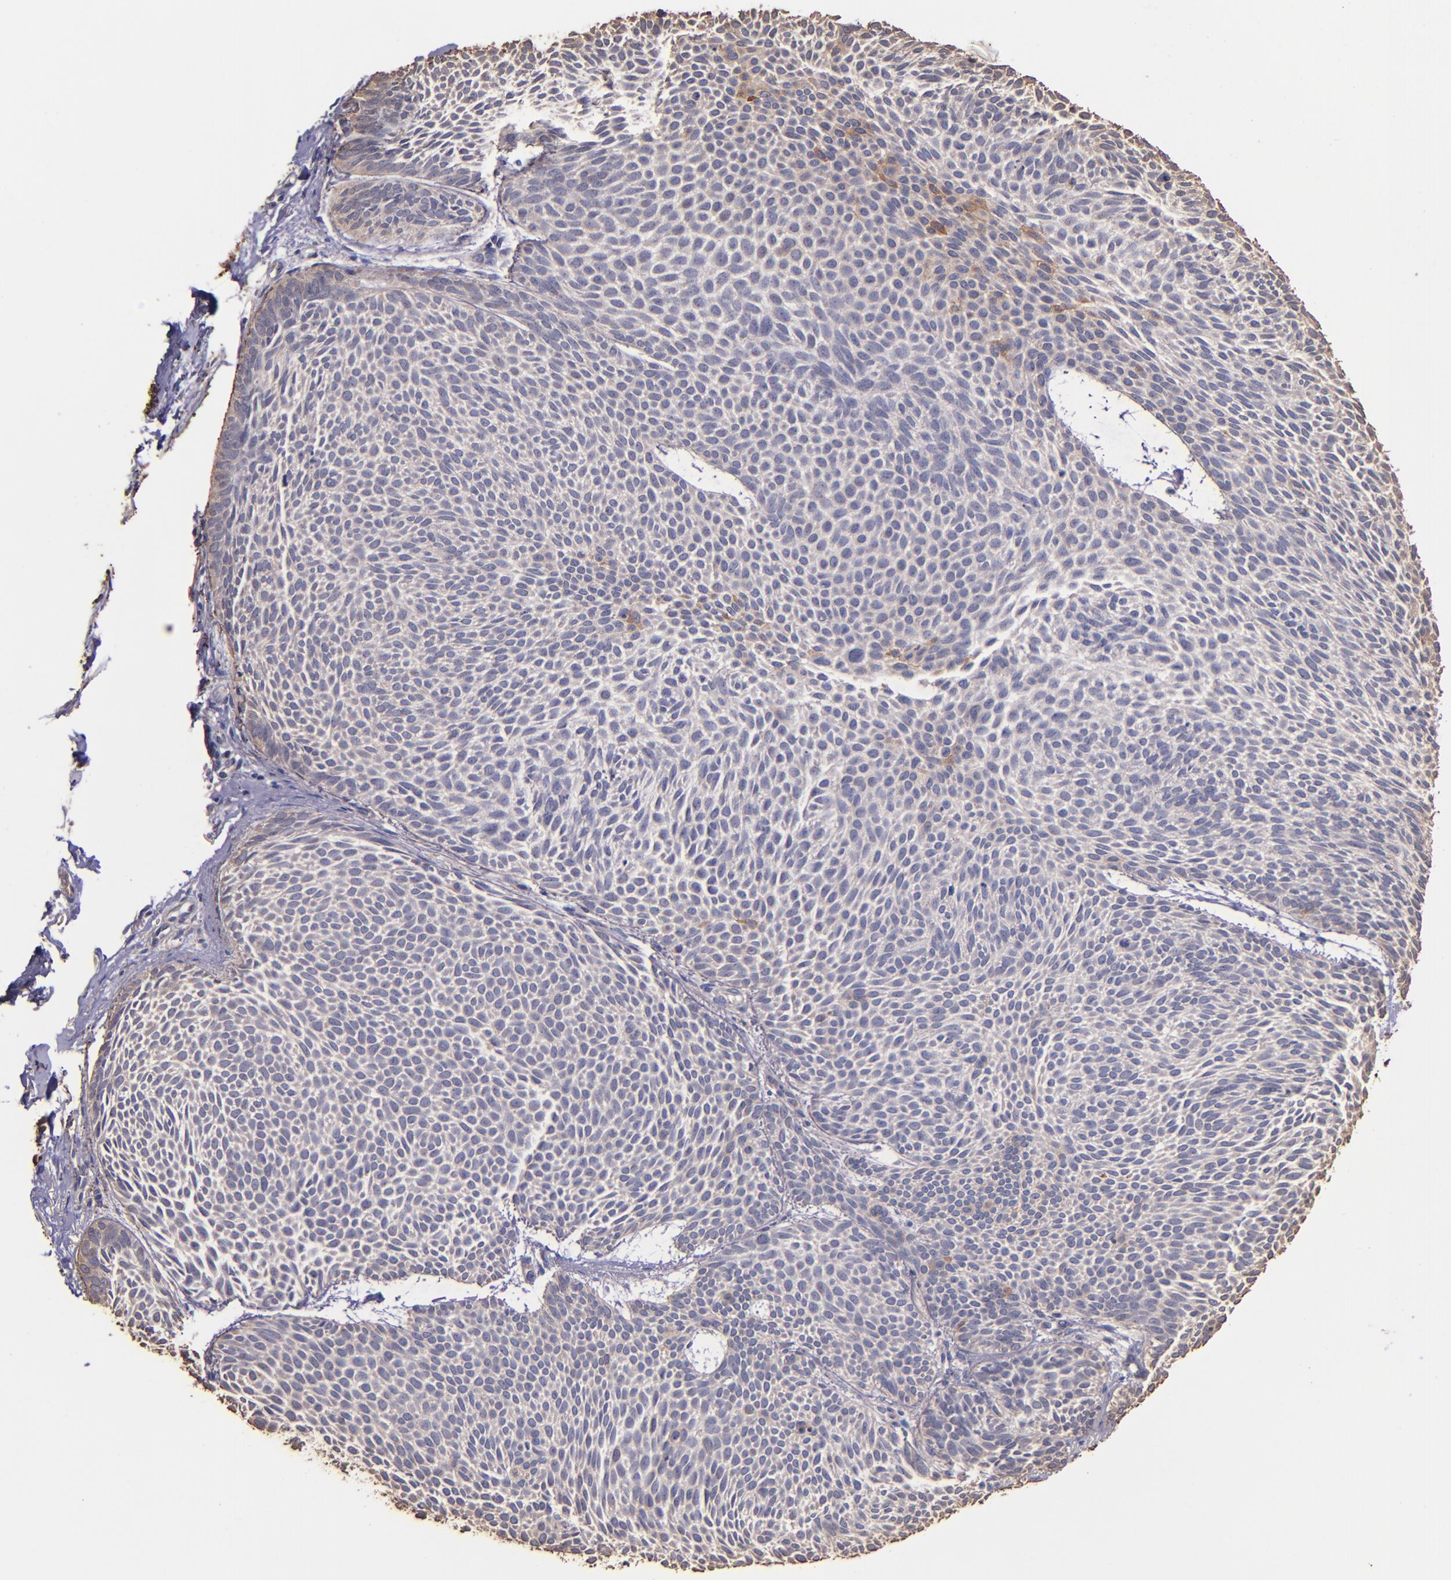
{"staining": {"intensity": "weak", "quantity": "25%-75%", "location": "cytoplasmic/membranous"}, "tissue": "skin cancer", "cell_type": "Tumor cells", "image_type": "cancer", "snomed": [{"axis": "morphology", "description": "Basal cell carcinoma"}, {"axis": "topography", "description": "Skin"}], "caption": "Protein expression analysis of skin basal cell carcinoma shows weak cytoplasmic/membranous expression in about 25%-75% of tumor cells. Using DAB (3,3'-diaminobenzidine) (brown) and hematoxylin (blue) stains, captured at high magnification using brightfield microscopy.", "gene": "SHC1", "patient": {"sex": "male", "age": 84}}